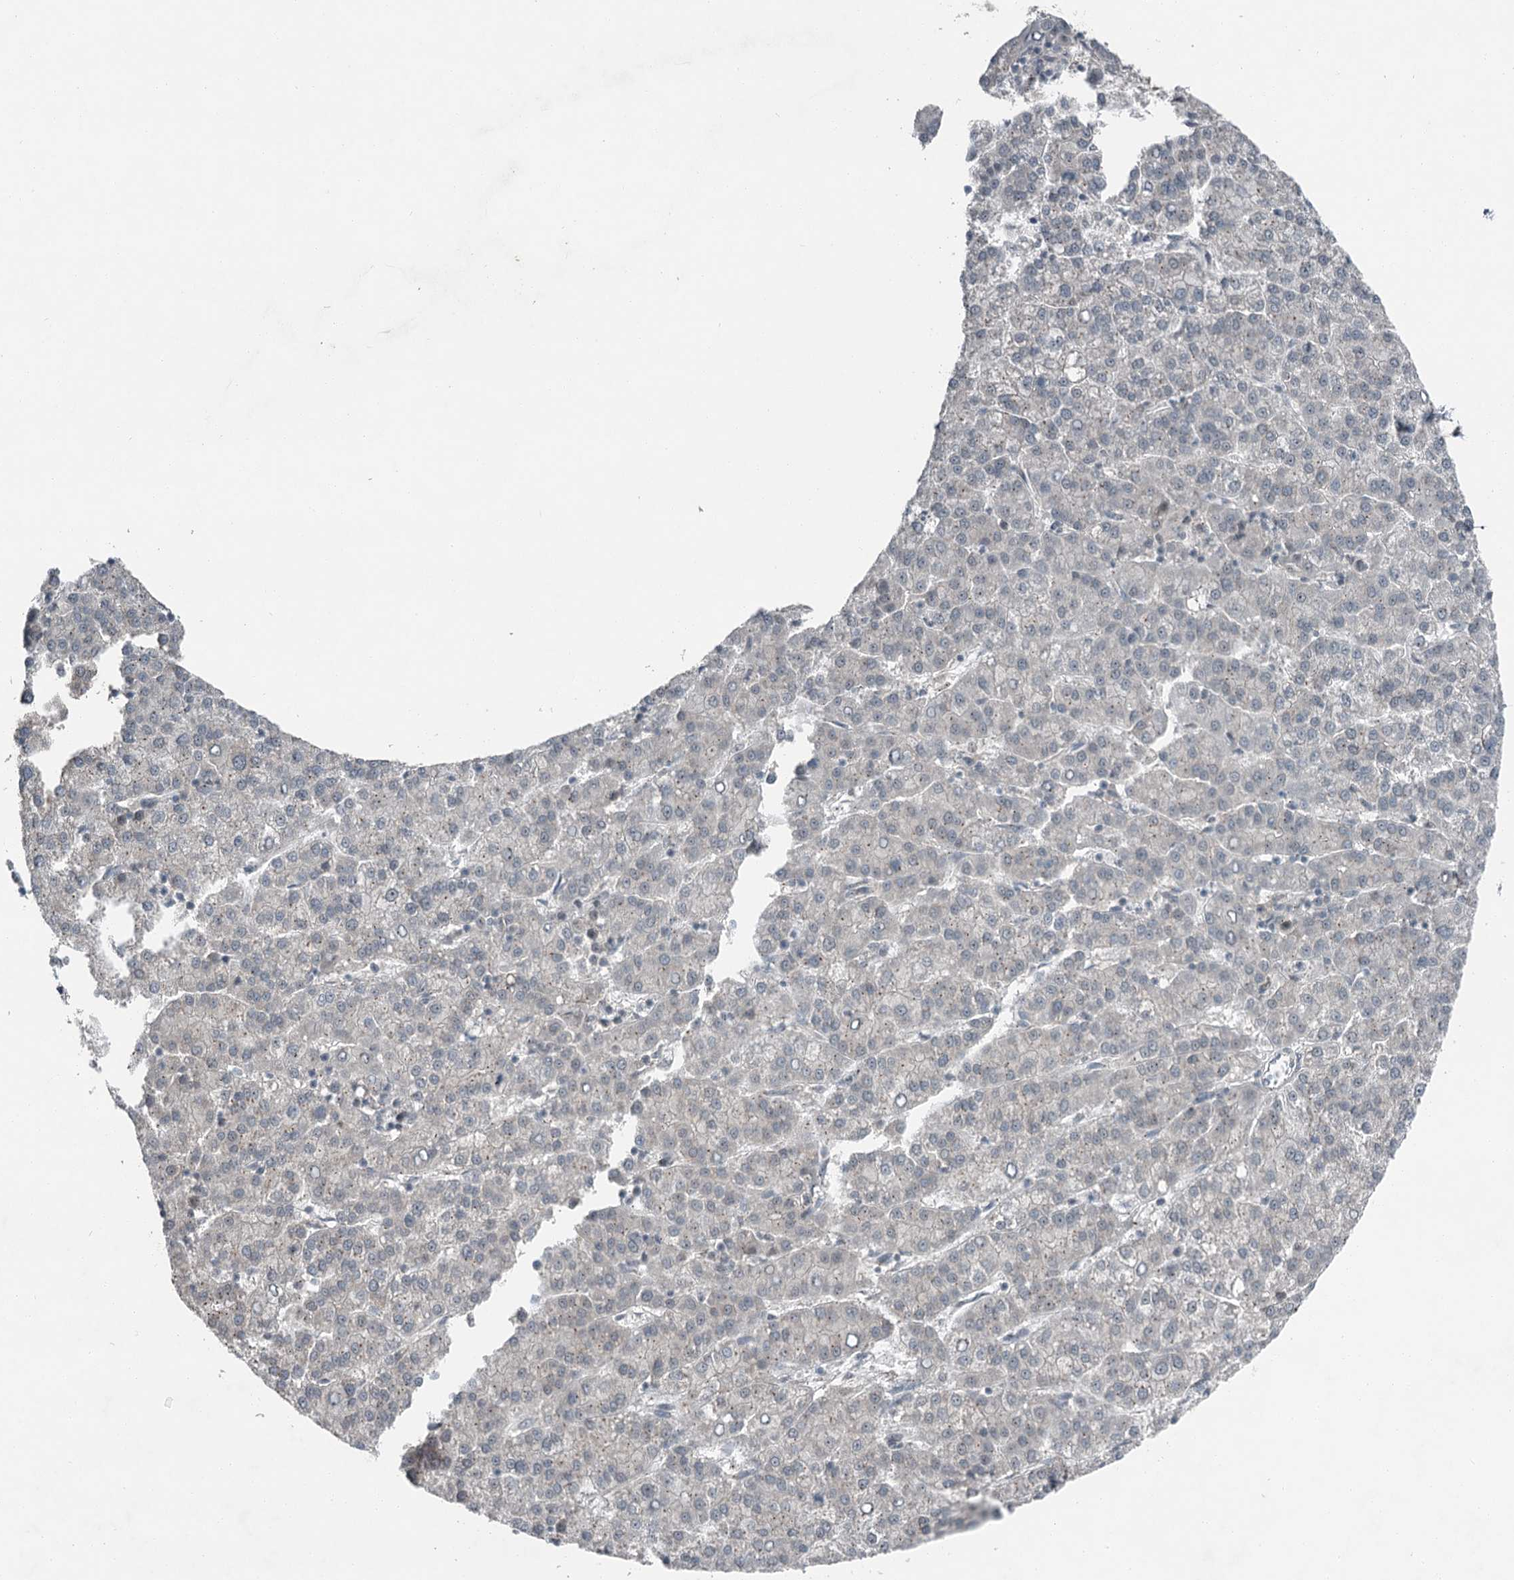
{"staining": {"intensity": "weak", "quantity": "<25%", "location": "cytoplasmic/membranous"}, "tissue": "liver cancer", "cell_type": "Tumor cells", "image_type": "cancer", "snomed": [{"axis": "morphology", "description": "Carcinoma, Hepatocellular, NOS"}, {"axis": "topography", "description": "Liver"}], "caption": "Human liver cancer (hepatocellular carcinoma) stained for a protein using immunohistochemistry reveals no positivity in tumor cells.", "gene": "EXOSC1", "patient": {"sex": "female", "age": 58}}